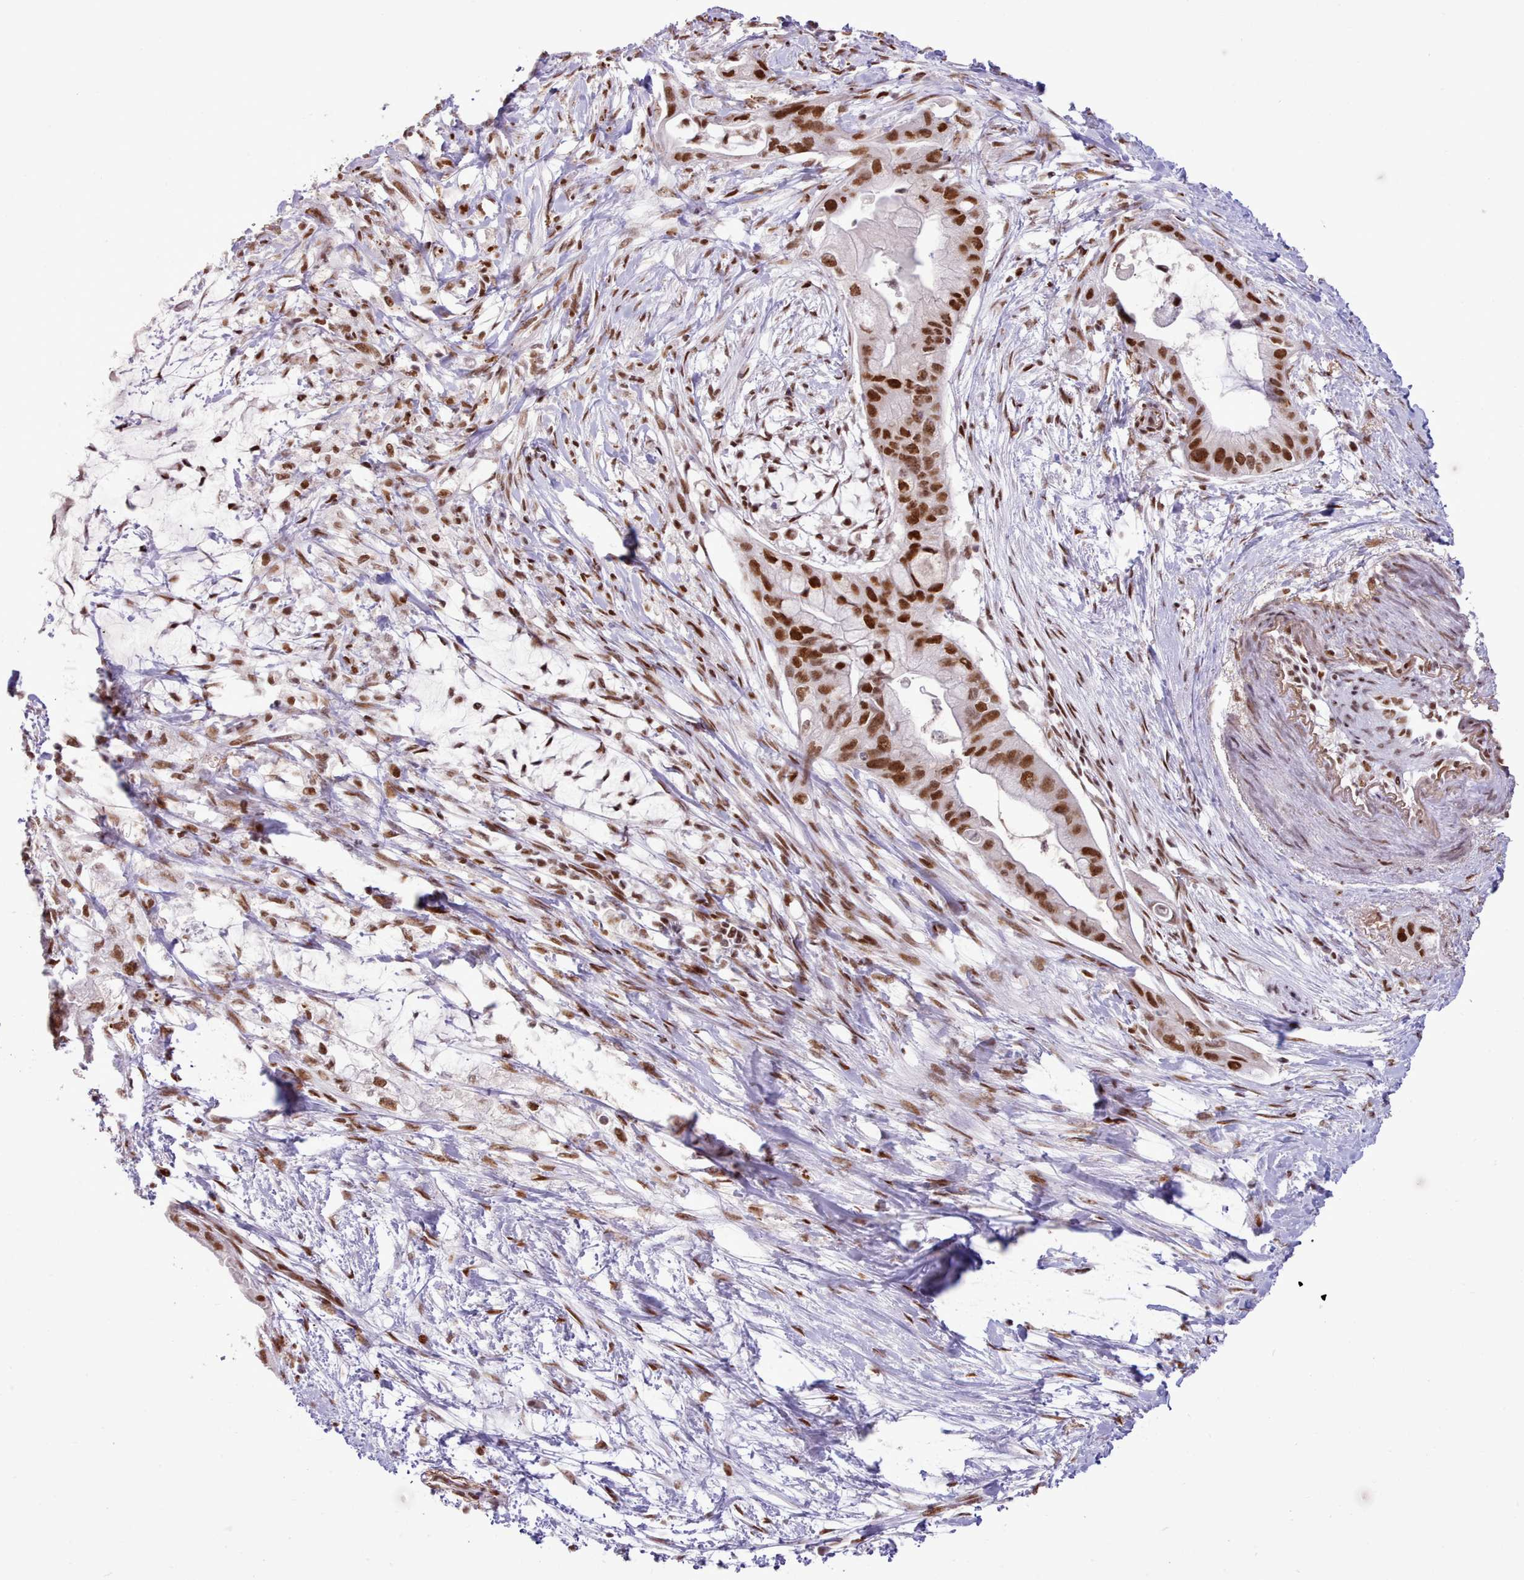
{"staining": {"intensity": "strong", "quantity": ">75%", "location": "nuclear"}, "tissue": "pancreatic cancer", "cell_type": "Tumor cells", "image_type": "cancer", "snomed": [{"axis": "morphology", "description": "Adenocarcinoma, NOS"}, {"axis": "topography", "description": "Pancreas"}], "caption": "Tumor cells show strong nuclear expression in about >75% of cells in pancreatic cancer.", "gene": "TAF15", "patient": {"sex": "male", "age": 48}}